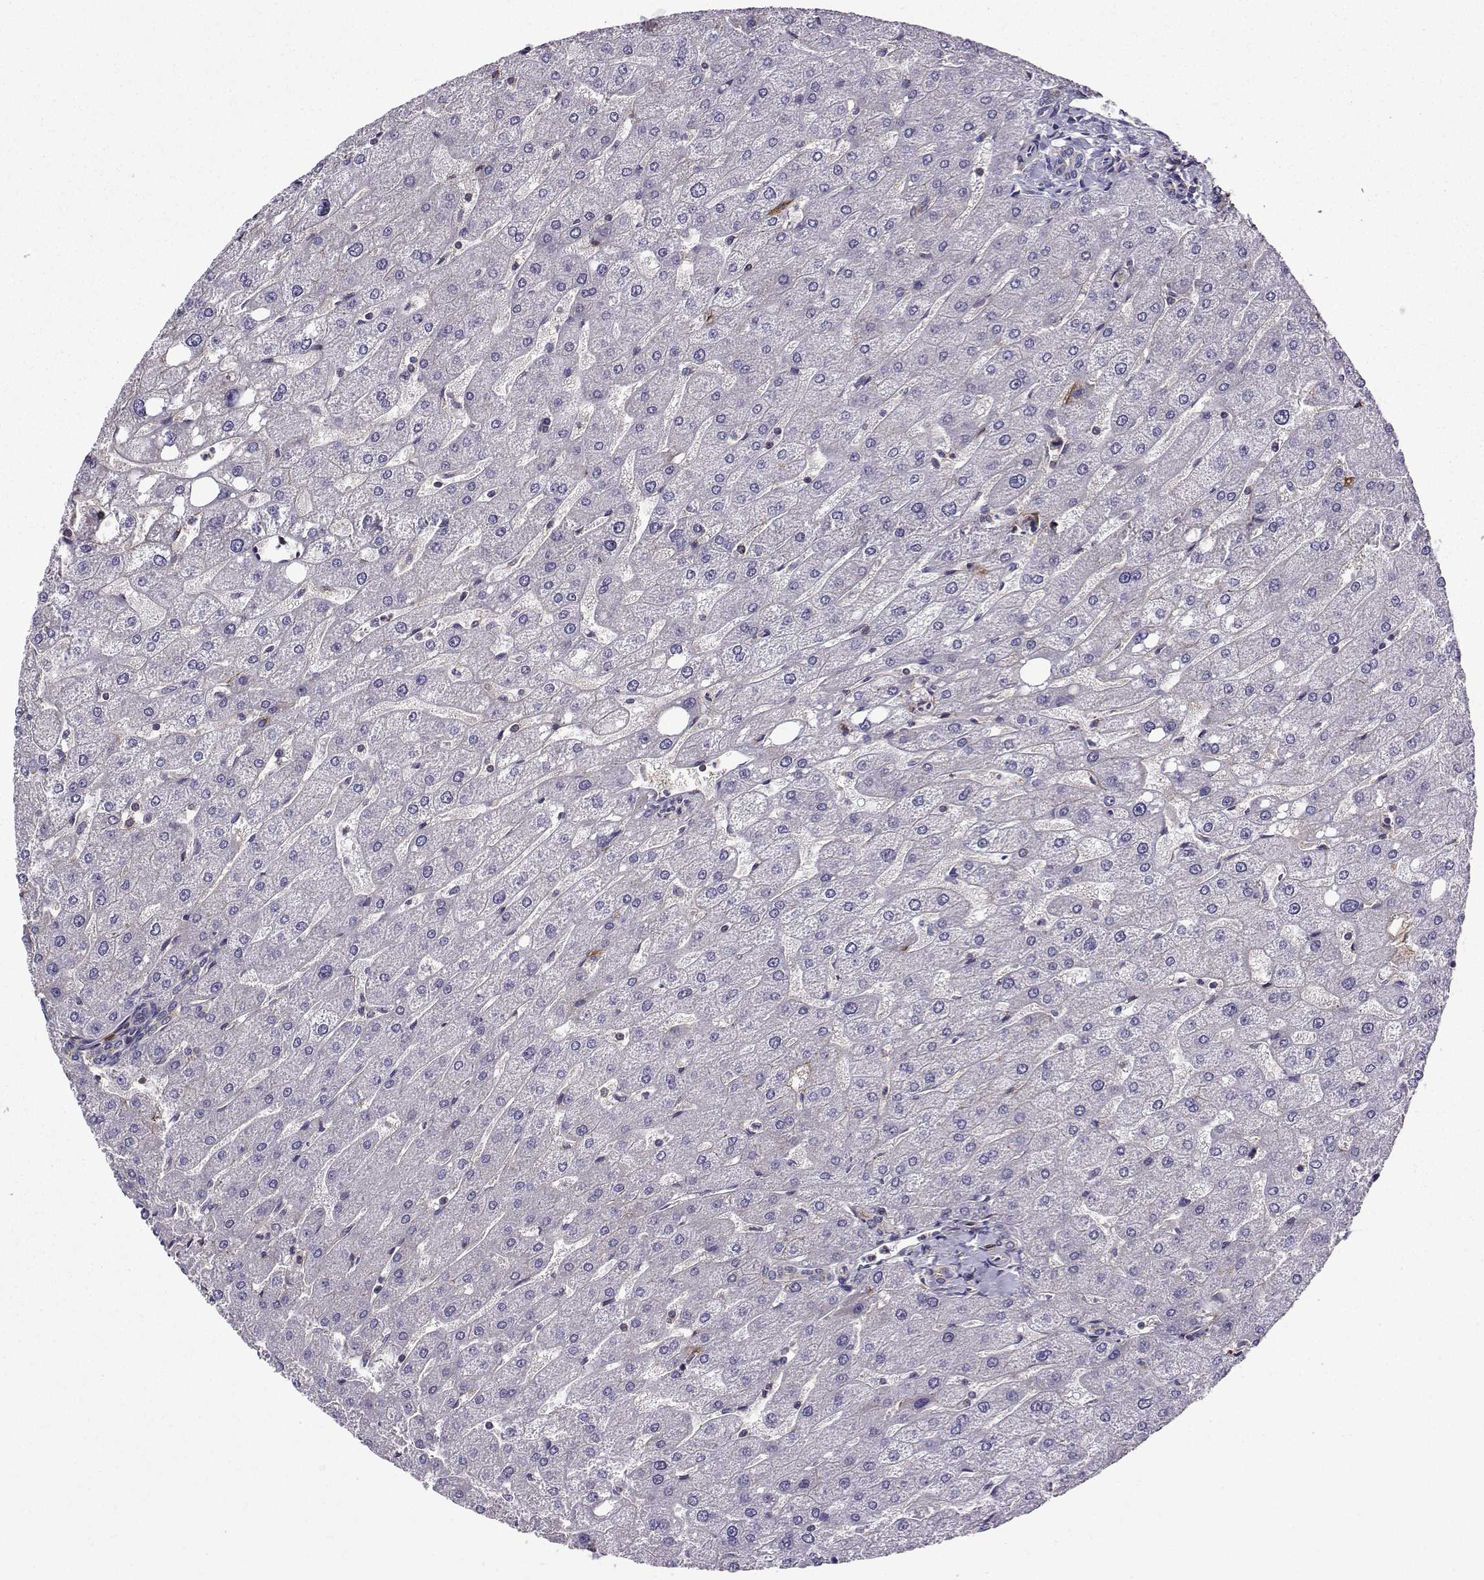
{"staining": {"intensity": "negative", "quantity": "none", "location": "none"}, "tissue": "liver", "cell_type": "Cholangiocytes", "image_type": "normal", "snomed": [{"axis": "morphology", "description": "Normal tissue, NOS"}, {"axis": "topography", "description": "Liver"}], "caption": "This is an immunohistochemistry micrograph of normal liver. There is no expression in cholangiocytes.", "gene": "ITGB8", "patient": {"sex": "male", "age": 67}}